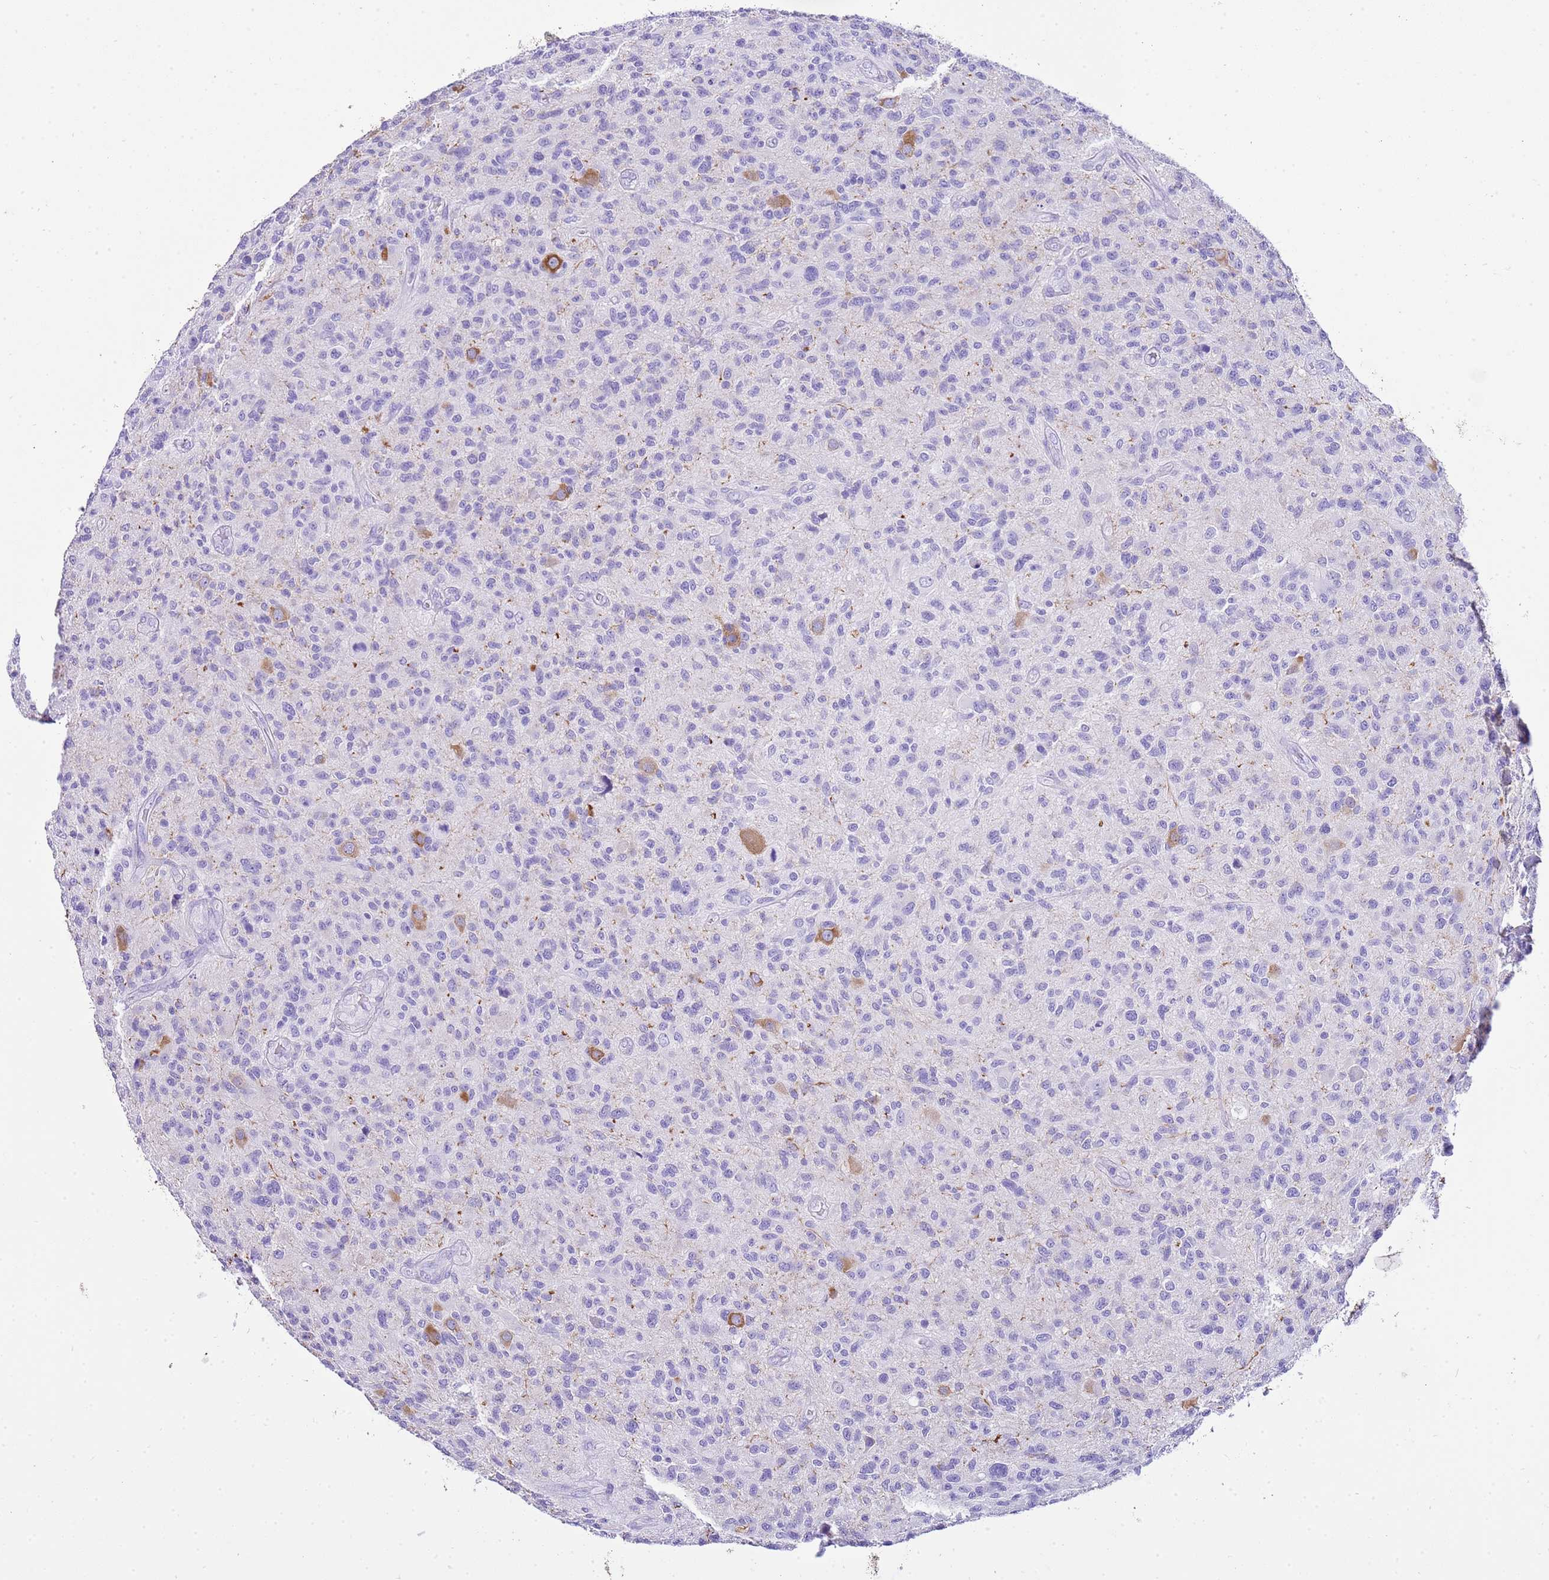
{"staining": {"intensity": "moderate", "quantity": "<25%", "location": "cytoplasmic/membranous"}, "tissue": "glioma", "cell_type": "Tumor cells", "image_type": "cancer", "snomed": [{"axis": "morphology", "description": "Glioma, malignant, High grade"}, {"axis": "topography", "description": "Brain"}], "caption": "Immunohistochemistry (DAB) staining of glioma reveals moderate cytoplasmic/membranous protein expression in about <25% of tumor cells. (brown staining indicates protein expression, while blue staining denotes nuclei).", "gene": "KCNC1", "patient": {"sex": "male", "age": 47}}